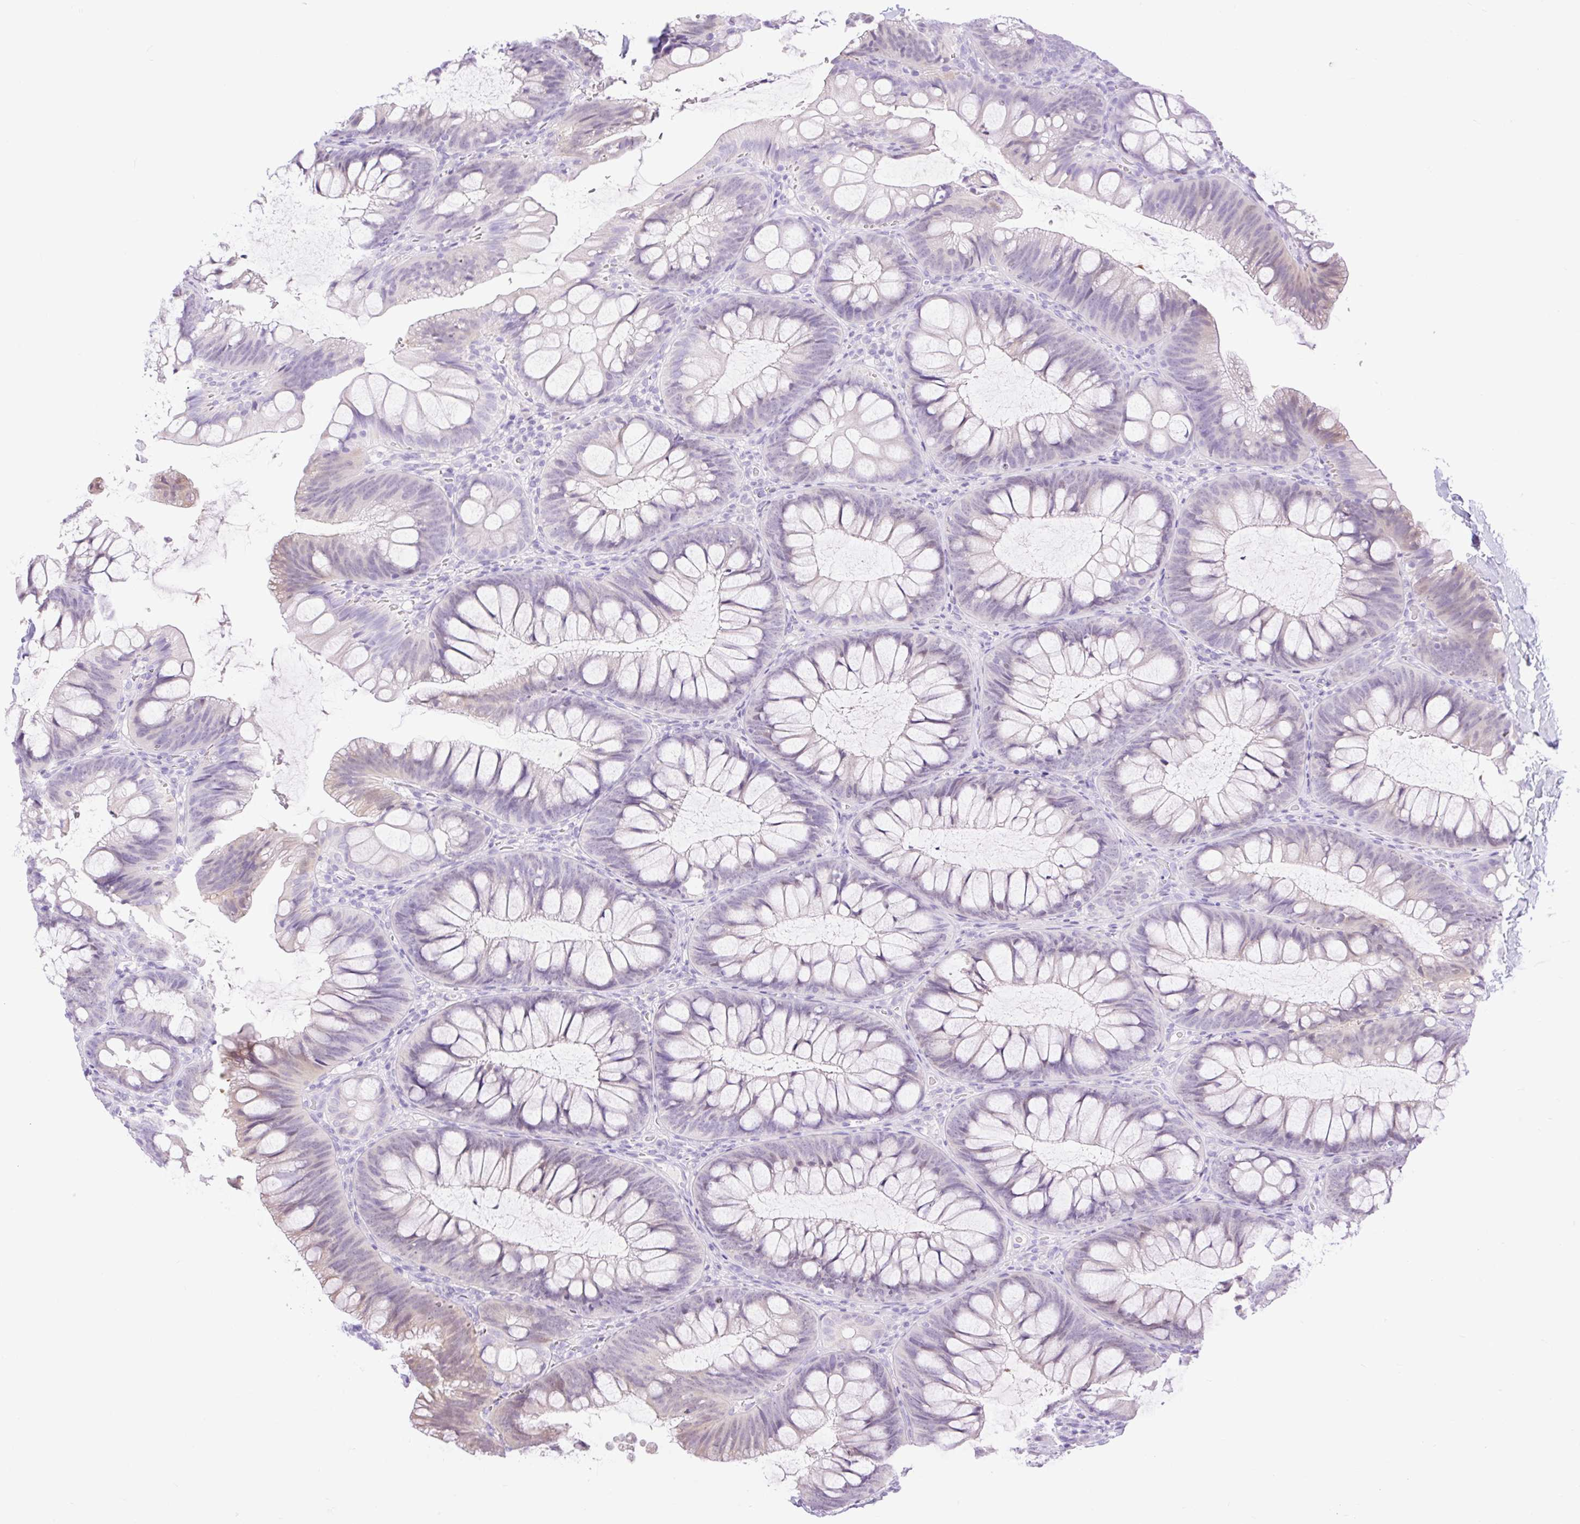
{"staining": {"intensity": "negative", "quantity": "none", "location": "none"}, "tissue": "colon", "cell_type": "Endothelial cells", "image_type": "normal", "snomed": [{"axis": "morphology", "description": "Normal tissue, NOS"}, {"axis": "morphology", "description": "Adenoma, NOS"}, {"axis": "topography", "description": "Soft tissue"}, {"axis": "topography", "description": "Colon"}], "caption": "Immunohistochemistry image of benign colon: human colon stained with DAB shows no significant protein staining in endothelial cells.", "gene": "SLC25A40", "patient": {"sex": "male", "age": 47}}